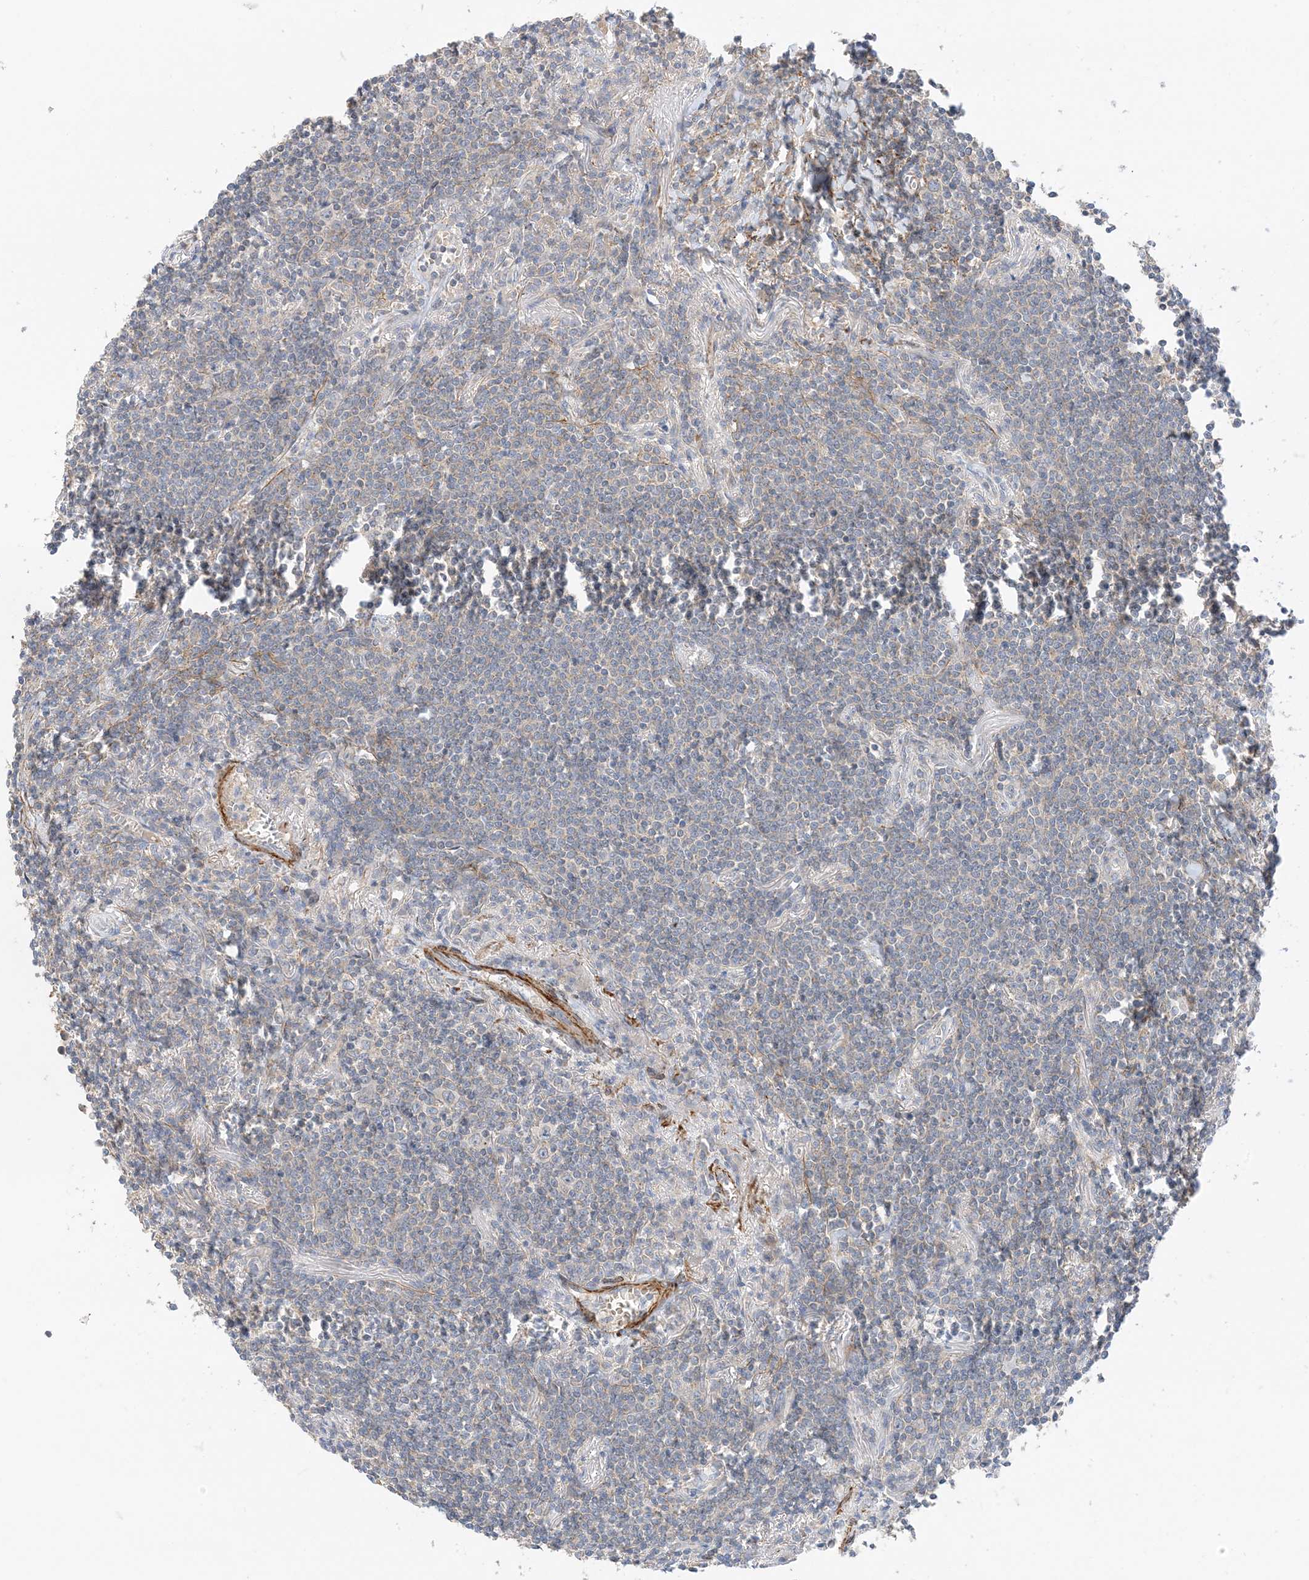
{"staining": {"intensity": "weak", "quantity": "25%-75%", "location": "cytoplasmic/membranous"}, "tissue": "lymphoma", "cell_type": "Tumor cells", "image_type": "cancer", "snomed": [{"axis": "morphology", "description": "Malignant lymphoma, non-Hodgkin's type, Low grade"}, {"axis": "topography", "description": "Lung"}], "caption": "Protein expression analysis of low-grade malignant lymphoma, non-Hodgkin's type reveals weak cytoplasmic/membranous expression in about 25%-75% of tumor cells.", "gene": "KIFBP", "patient": {"sex": "female", "age": 71}}